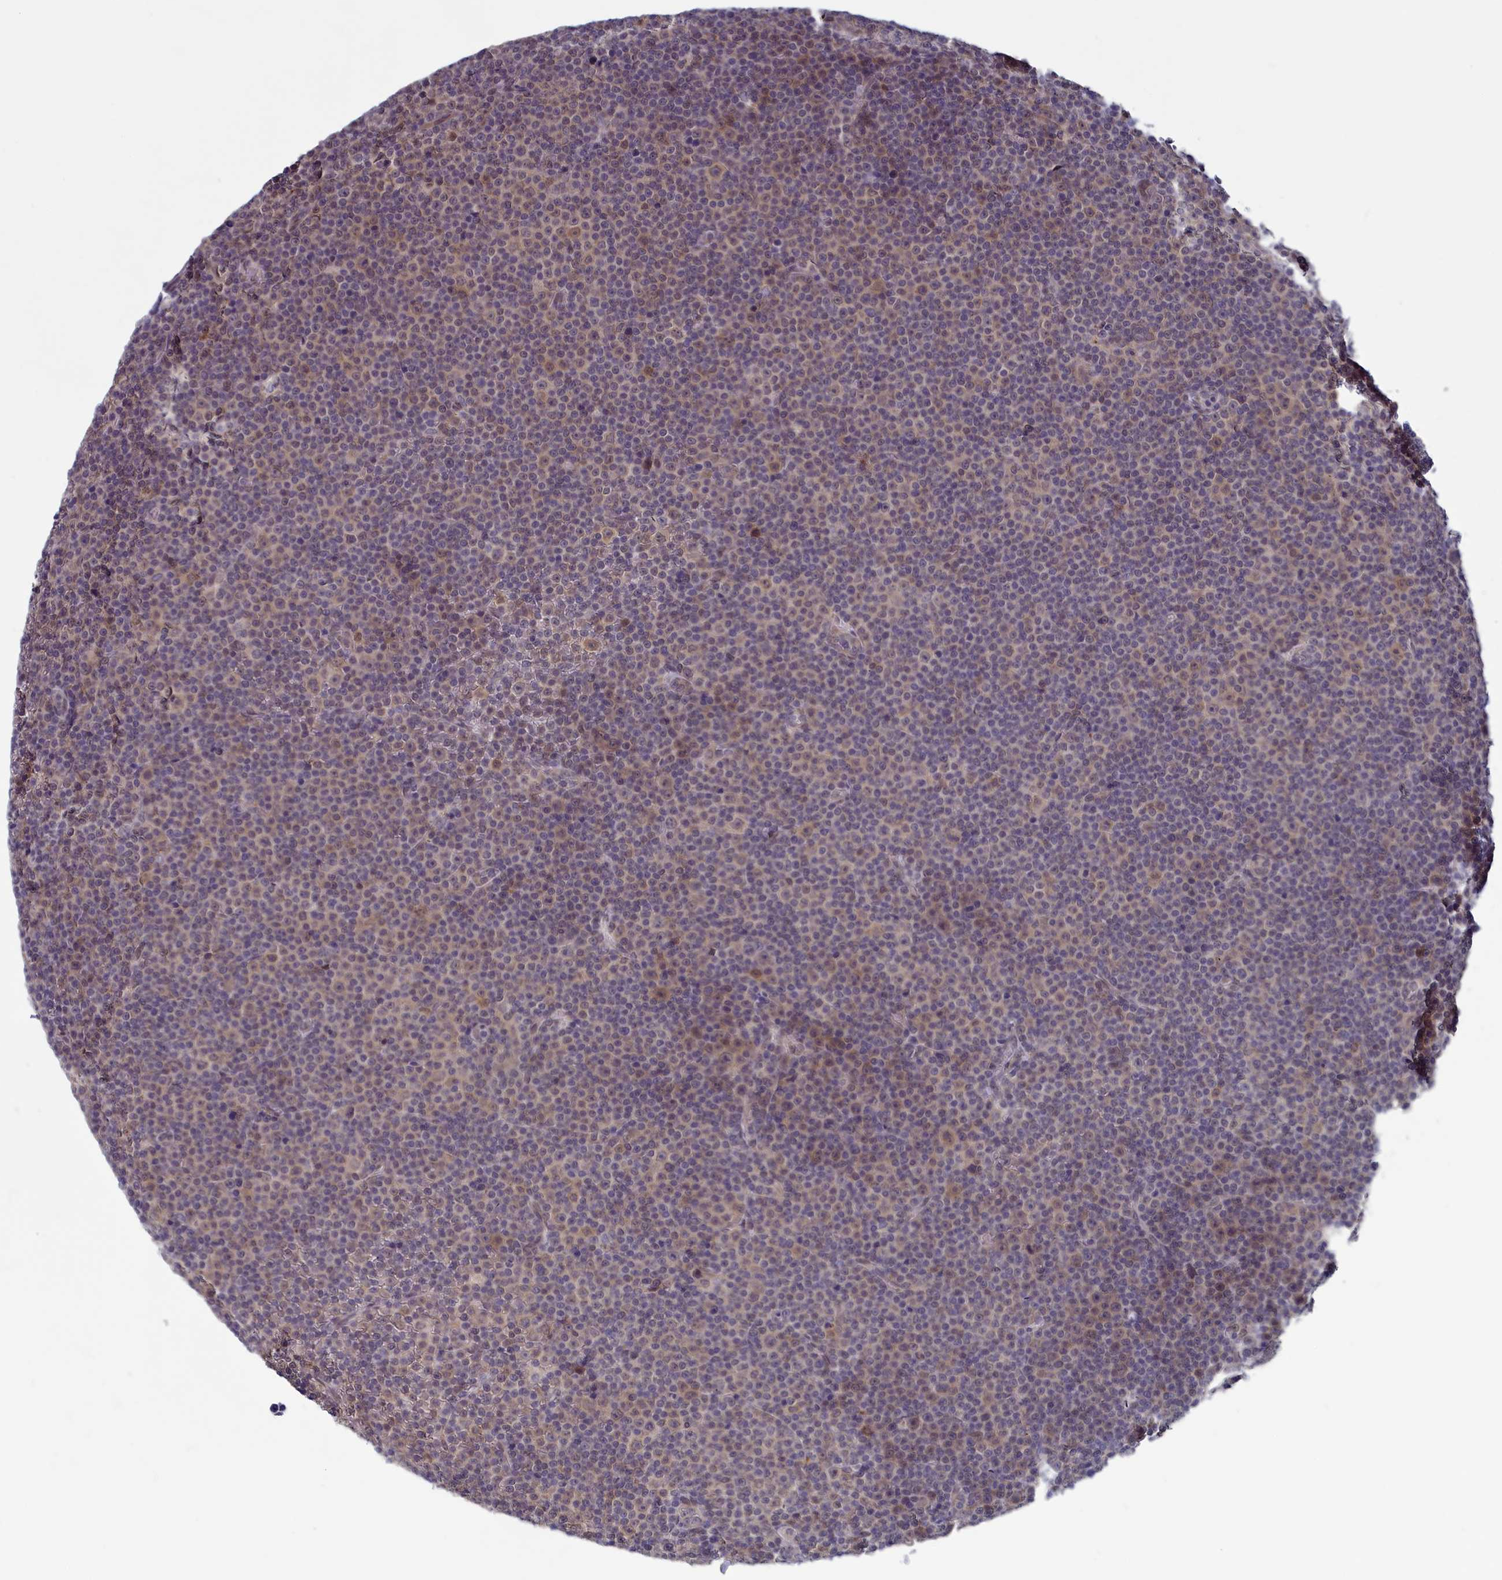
{"staining": {"intensity": "weak", "quantity": "<25%", "location": "cytoplasmic/membranous"}, "tissue": "lymphoma", "cell_type": "Tumor cells", "image_type": "cancer", "snomed": [{"axis": "morphology", "description": "Malignant lymphoma, non-Hodgkin's type, Low grade"}, {"axis": "topography", "description": "Lymph node"}], "caption": "Histopathology image shows no protein staining in tumor cells of lymphoma tissue.", "gene": "MRI1", "patient": {"sex": "female", "age": 67}}